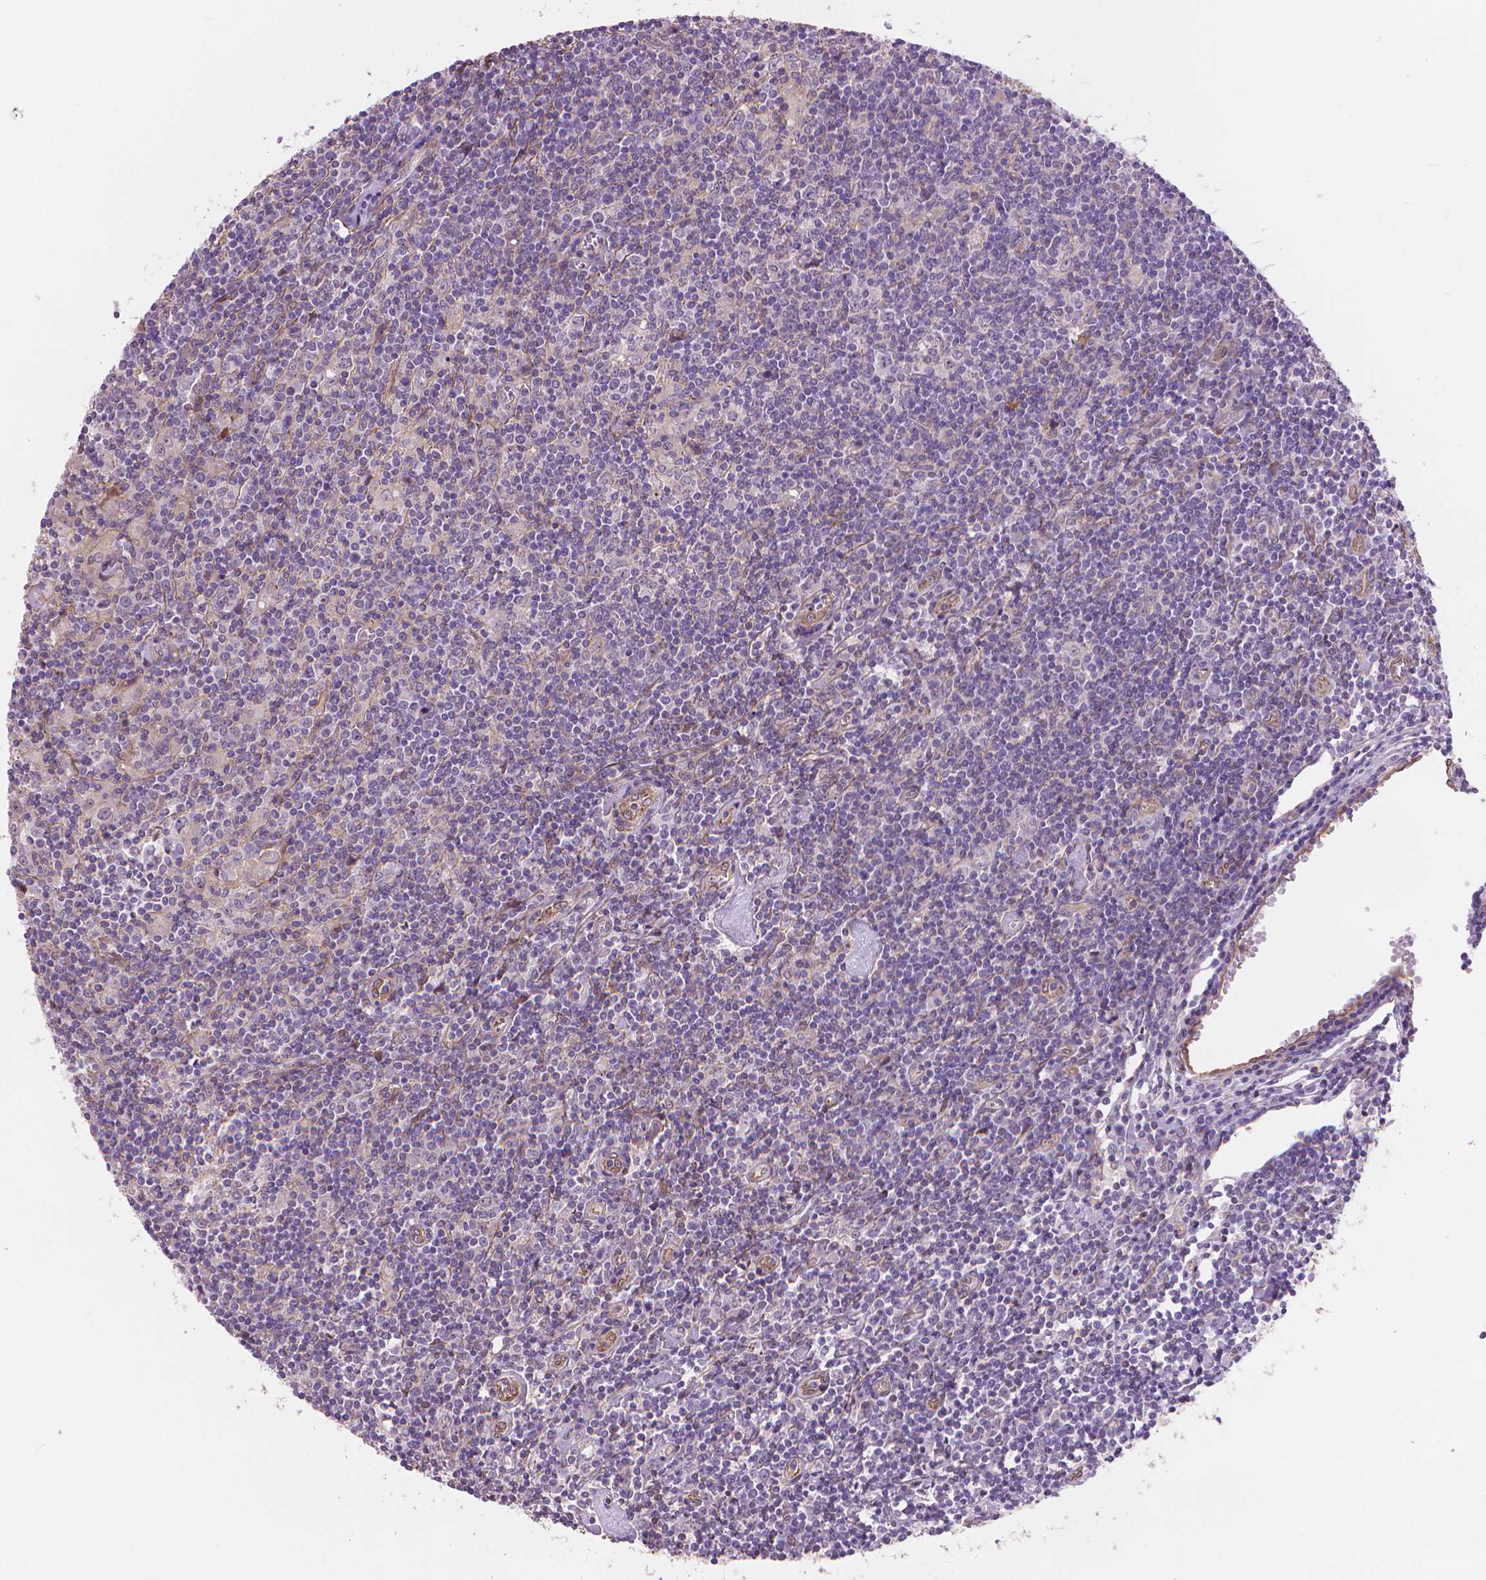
{"staining": {"intensity": "negative", "quantity": "none", "location": "none"}, "tissue": "lymphoma", "cell_type": "Tumor cells", "image_type": "cancer", "snomed": [{"axis": "morphology", "description": "Hodgkin's disease, NOS"}, {"axis": "topography", "description": "Lymph node"}], "caption": "High power microscopy histopathology image of an immunohistochemistry histopathology image of Hodgkin's disease, revealing no significant positivity in tumor cells. (Stains: DAB immunohistochemistry (IHC) with hematoxylin counter stain, Microscopy: brightfield microscopy at high magnification).", "gene": "AMMECR1", "patient": {"sex": "male", "age": 40}}